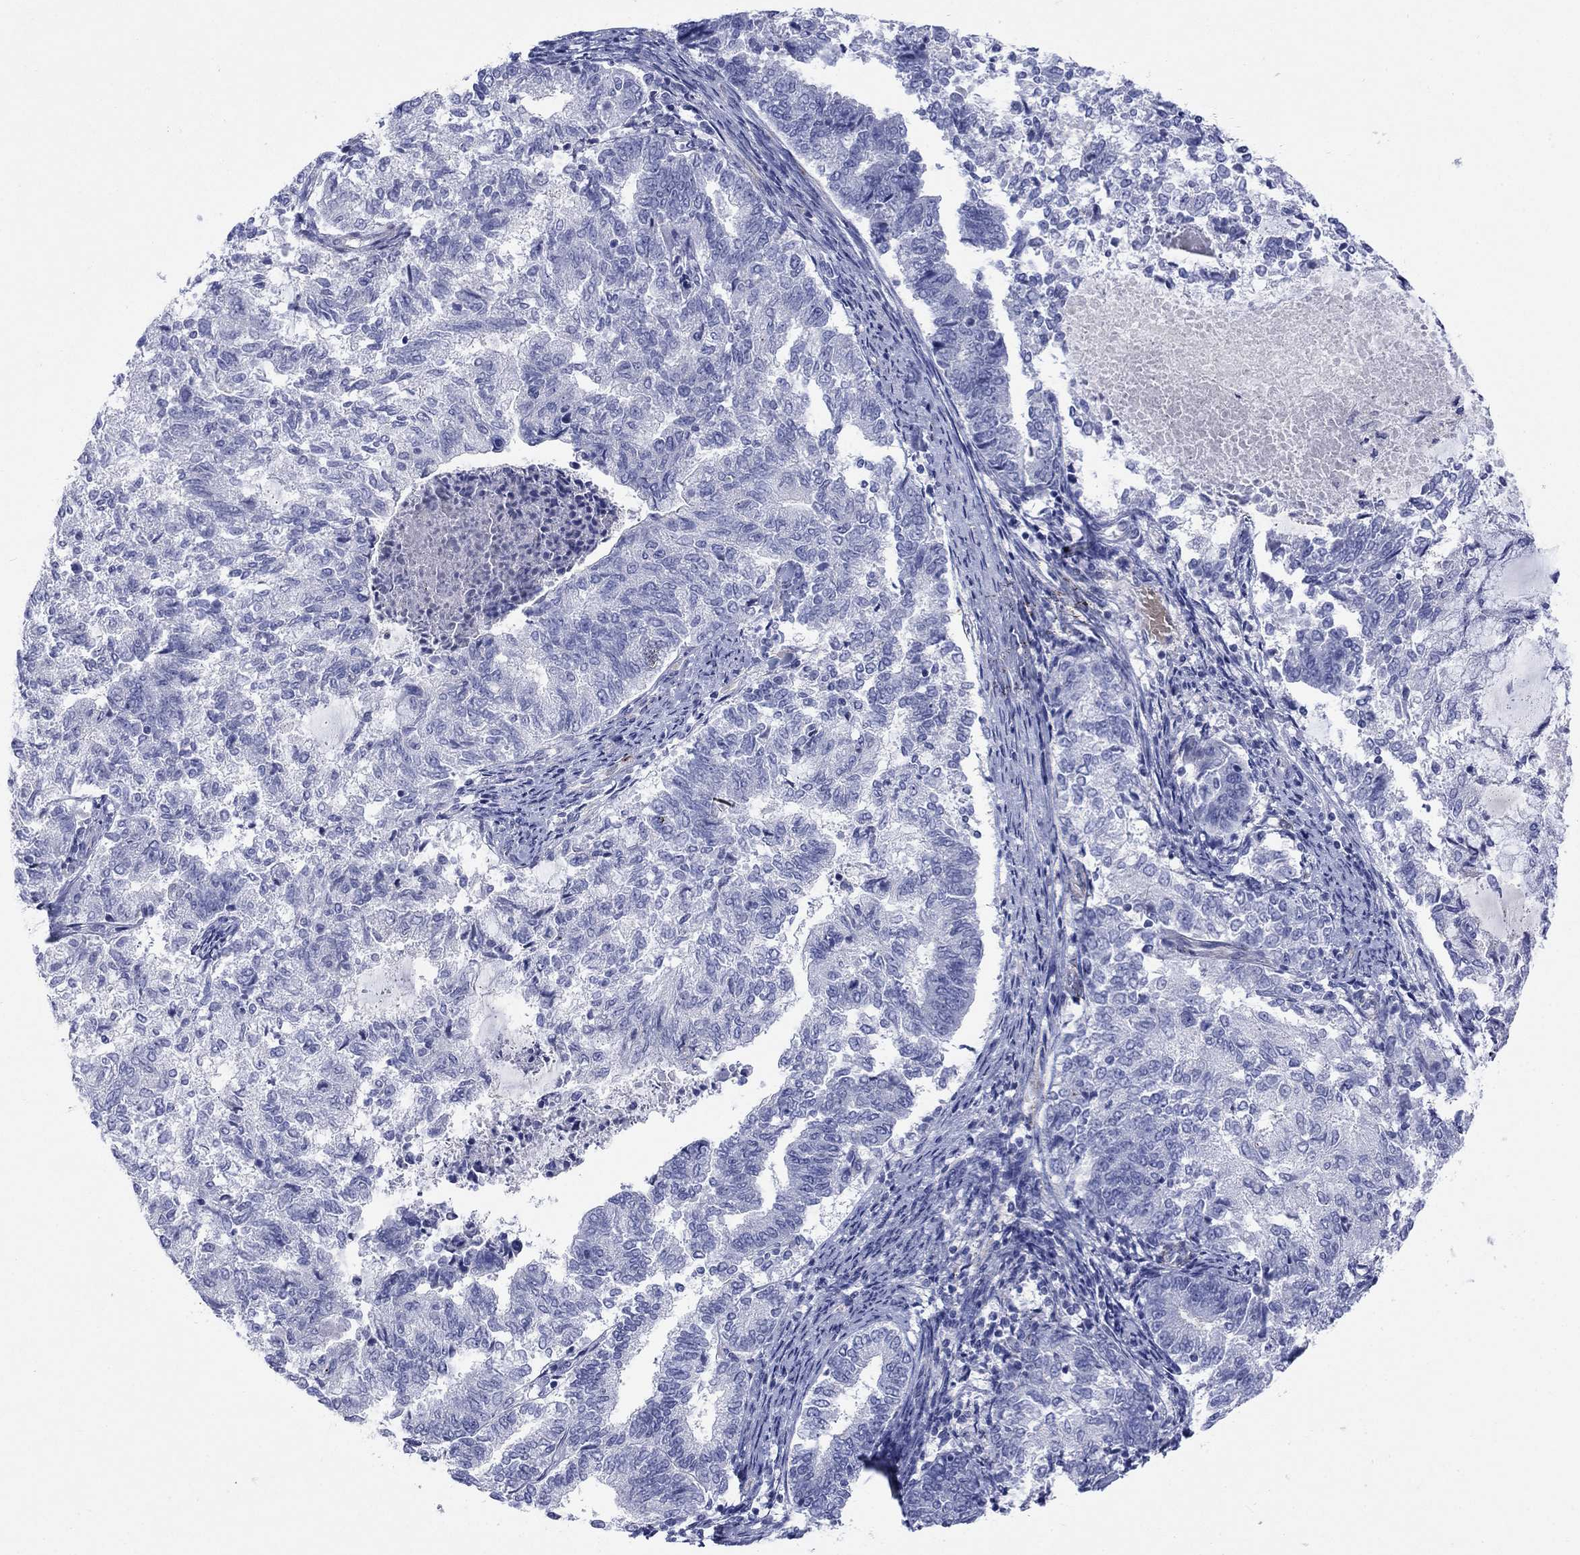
{"staining": {"intensity": "negative", "quantity": "none", "location": "none"}, "tissue": "endometrial cancer", "cell_type": "Tumor cells", "image_type": "cancer", "snomed": [{"axis": "morphology", "description": "Adenocarcinoma, NOS"}, {"axis": "topography", "description": "Endometrium"}], "caption": "Photomicrograph shows no significant protein positivity in tumor cells of endometrial cancer (adenocarcinoma).", "gene": "PTPRZ1", "patient": {"sex": "female", "age": 65}}